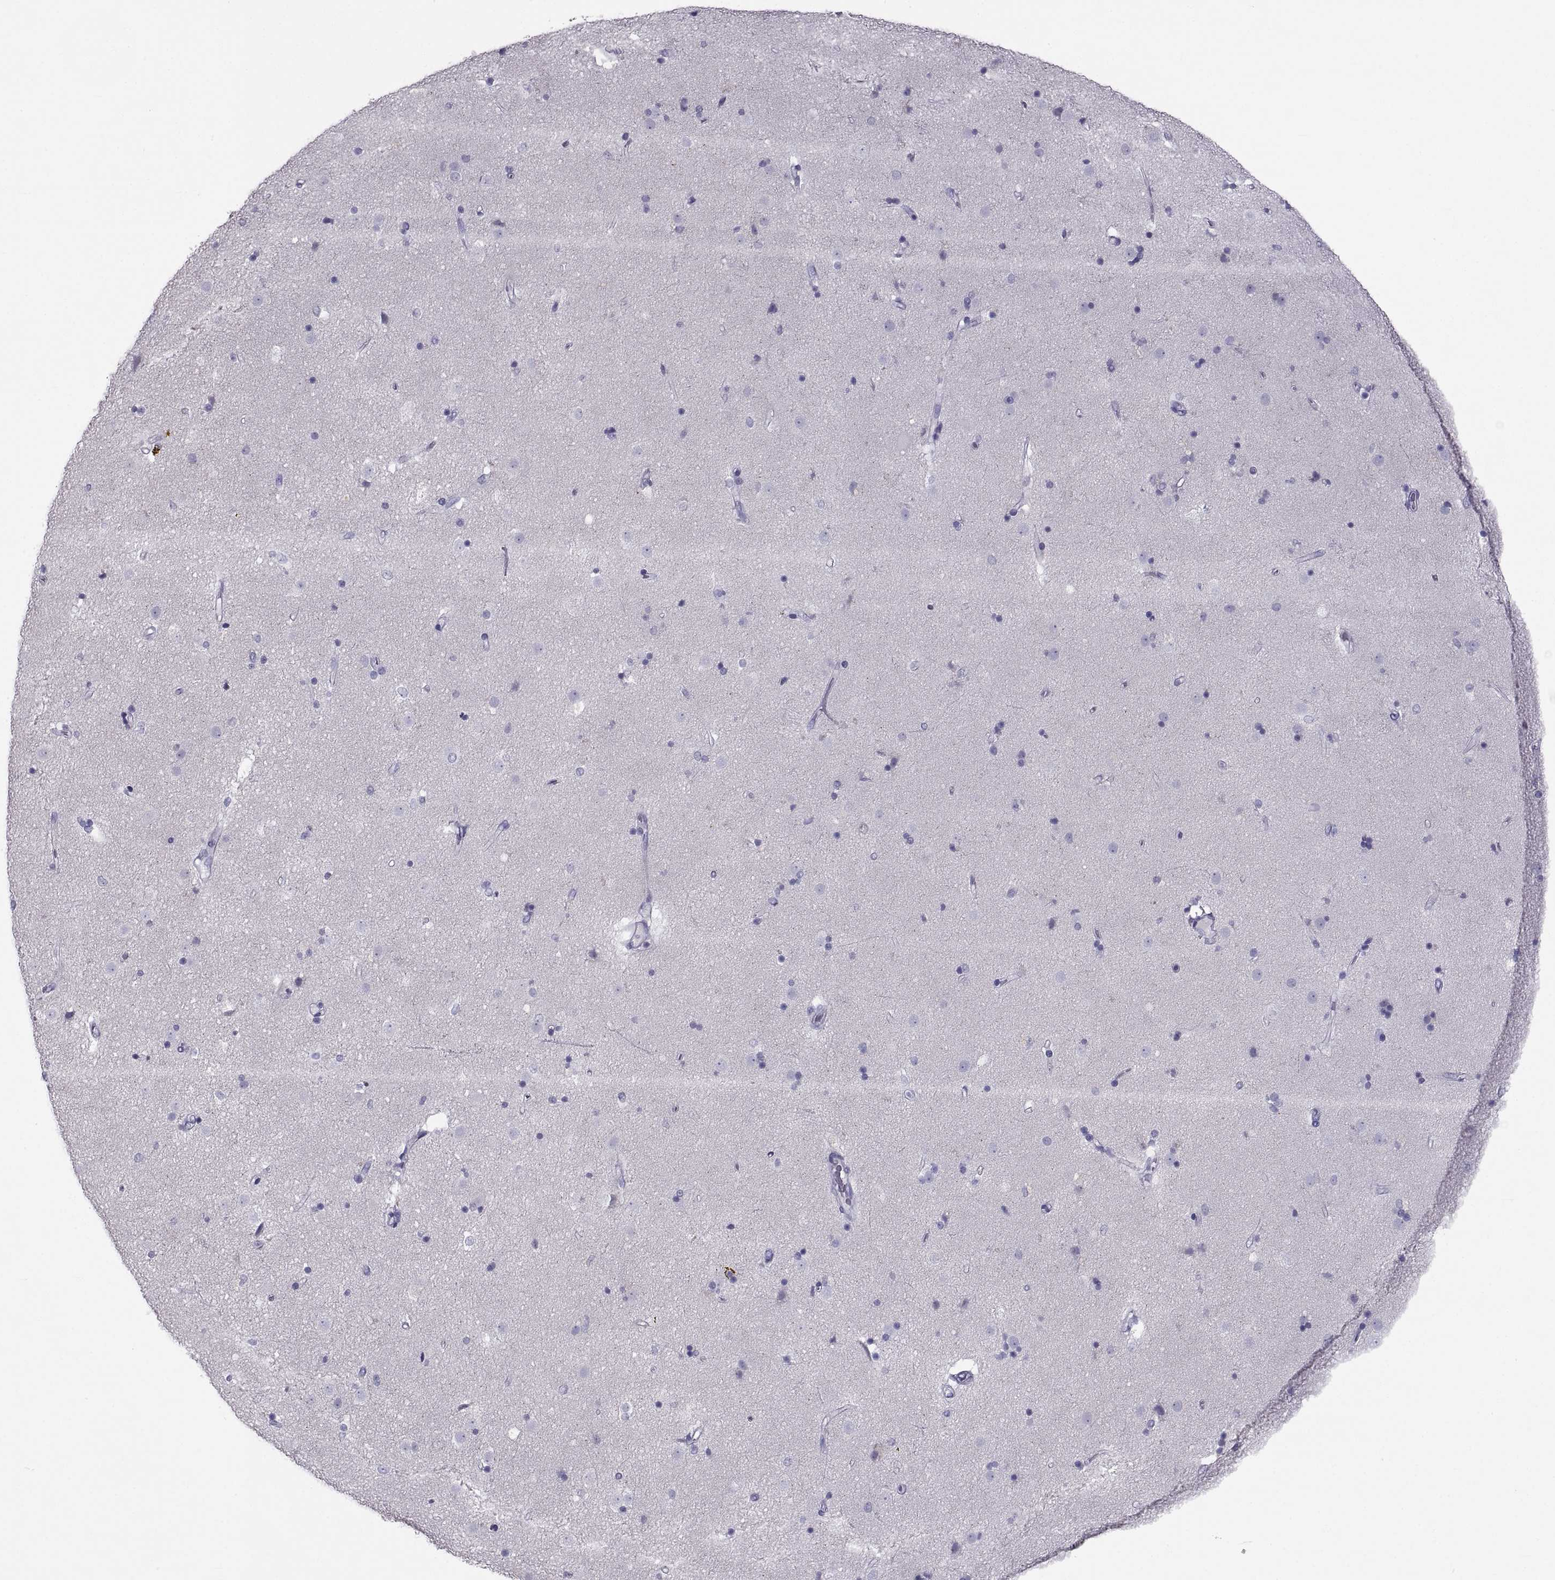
{"staining": {"intensity": "negative", "quantity": "none", "location": "none"}, "tissue": "caudate", "cell_type": "Glial cells", "image_type": "normal", "snomed": [{"axis": "morphology", "description": "Normal tissue, NOS"}, {"axis": "topography", "description": "Lateral ventricle wall"}], "caption": "Immunohistochemical staining of unremarkable caudate demonstrates no significant staining in glial cells. (IHC, brightfield microscopy, high magnification).", "gene": "PCSK1N", "patient": {"sex": "female", "age": 71}}